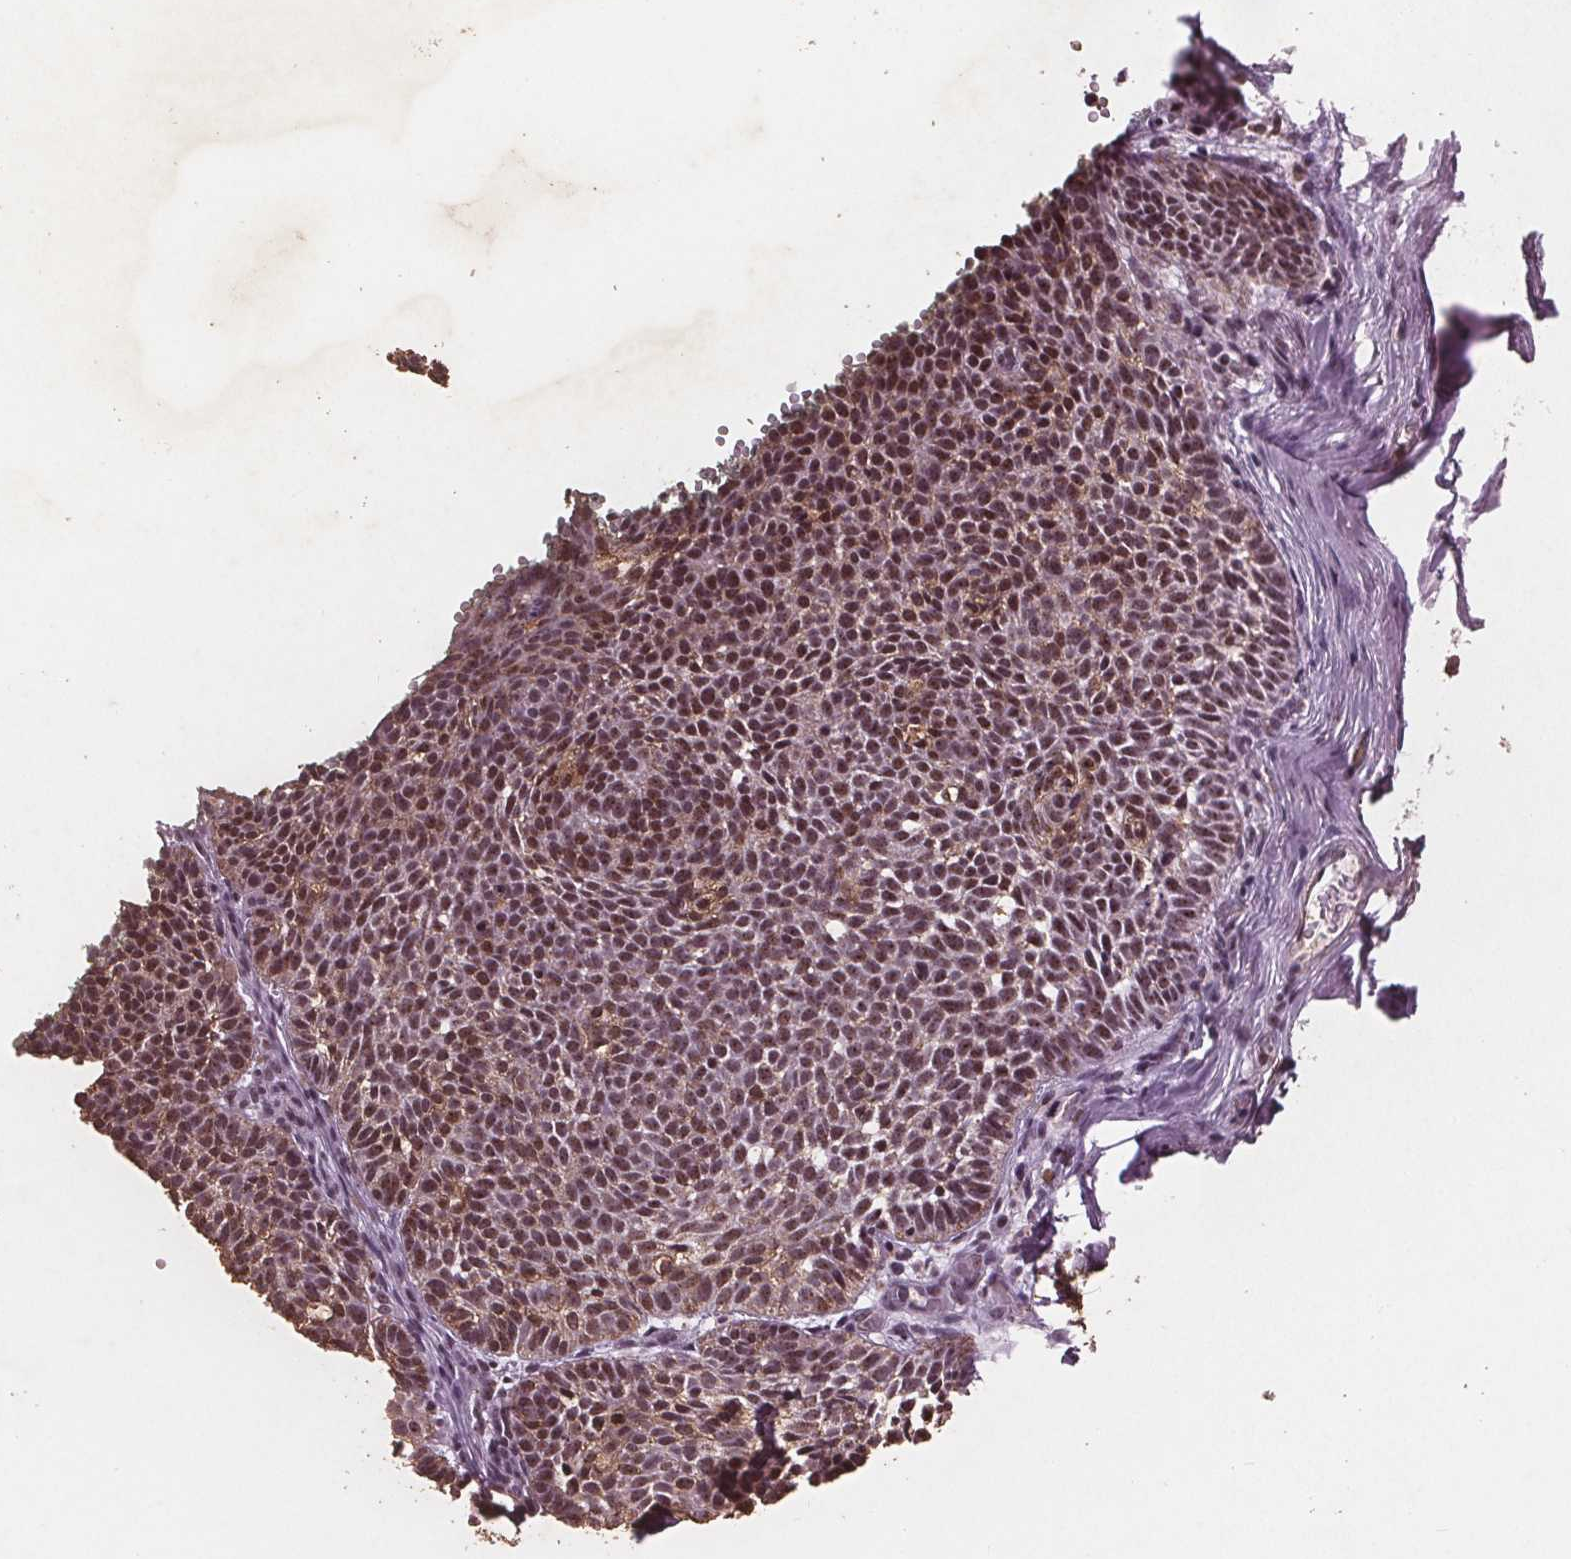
{"staining": {"intensity": "moderate", "quantity": ">75%", "location": "nuclear"}, "tissue": "skin cancer", "cell_type": "Tumor cells", "image_type": "cancer", "snomed": [{"axis": "morphology", "description": "Basal cell carcinoma"}, {"axis": "topography", "description": "Skin"}], "caption": "DAB immunohistochemical staining of human basal cell carcinoma (skin) exhibits moderate nuclear protein positivity in approximately >75% of tumor cells.", "gene": "RPS6KA2", "patient": {"sex": "male", "age": 63}}